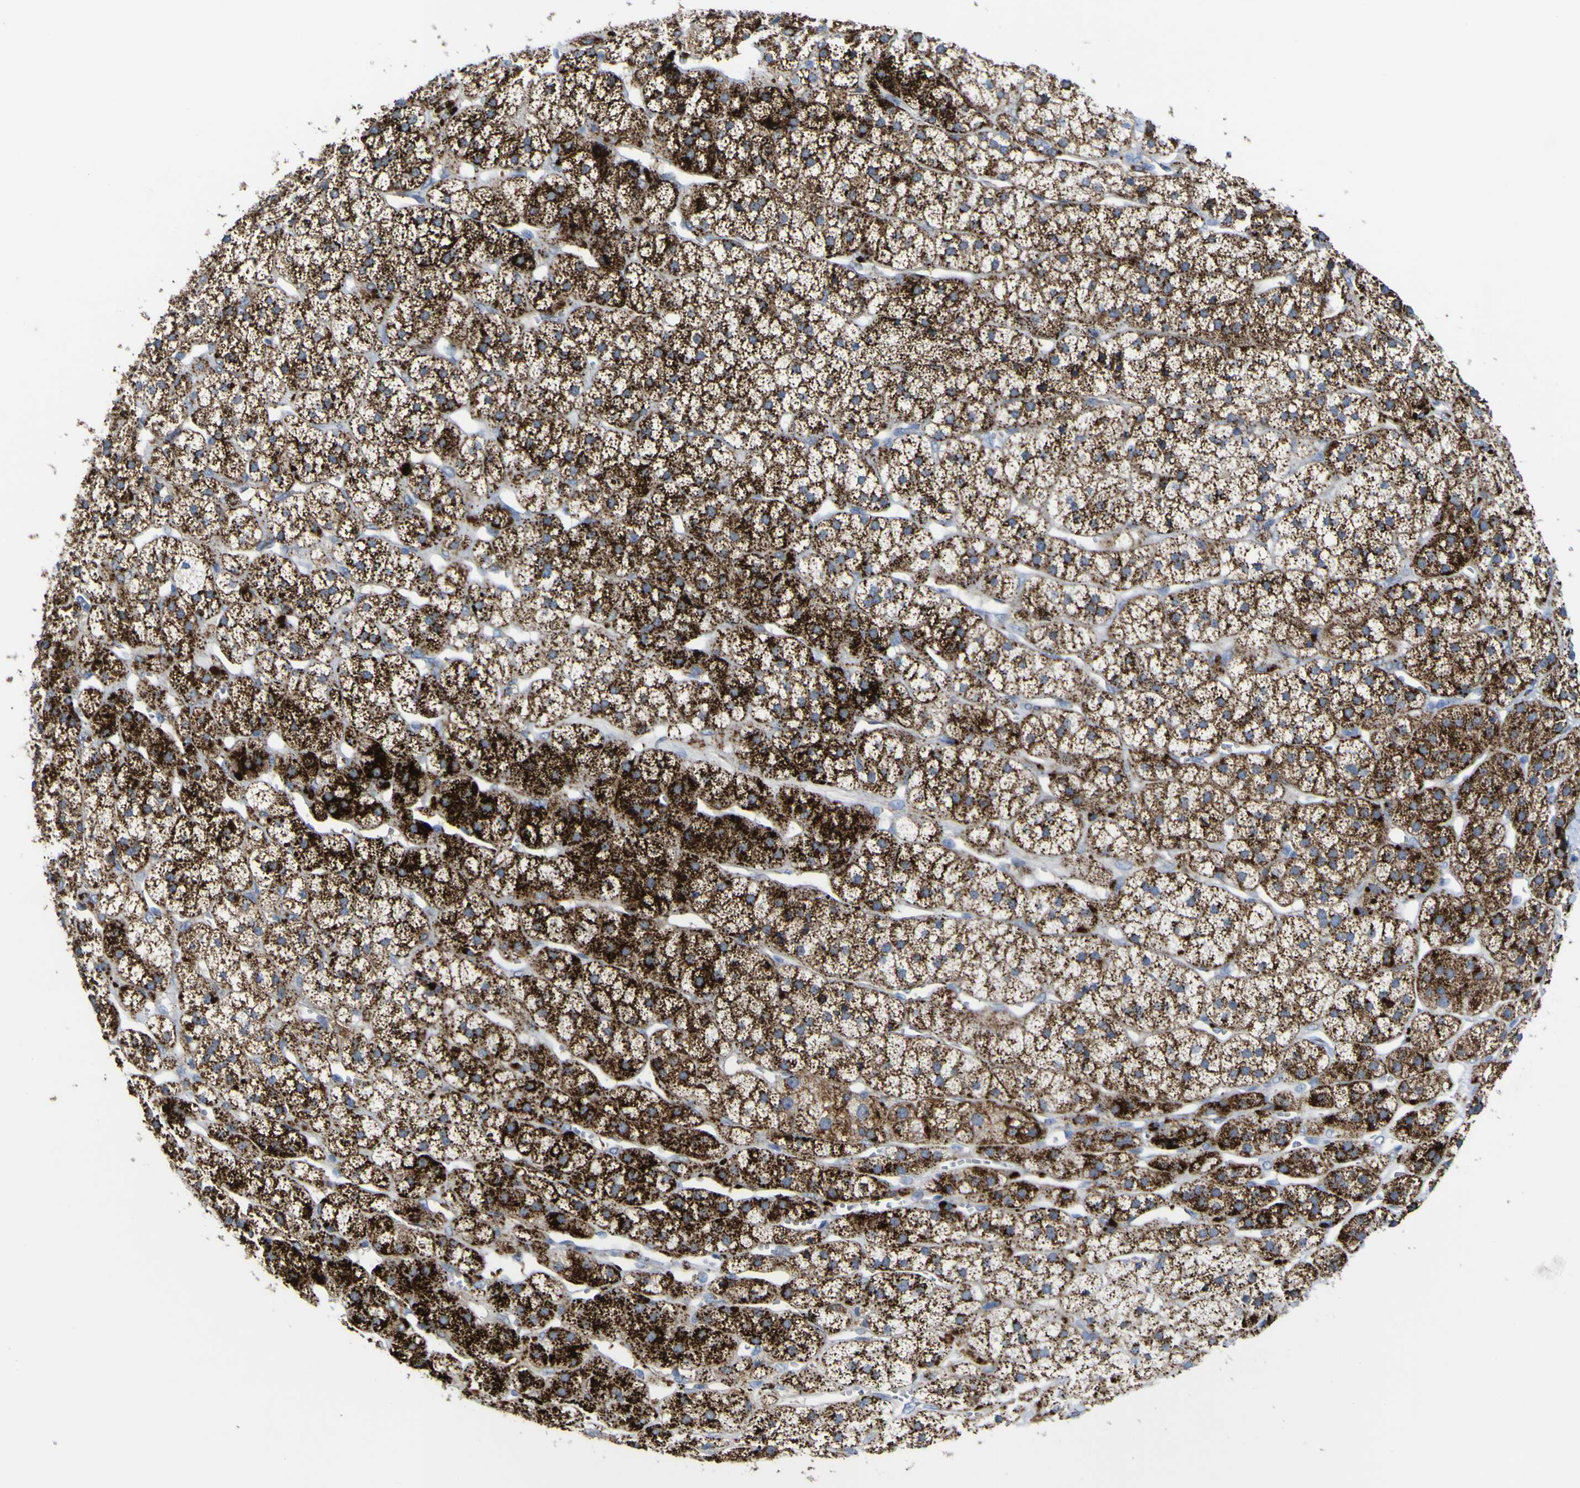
{"staining": {"intensity": "strong", "quantity": ">75%", "location": "cytoplasmic/membranous"}, "tissue": "adrenal gland", "cell_type": "Glandular cells", "image_type": "normal", "snomed": [{"axis": "morphology", "description": "Normal tissue, NOS"}, {"axis": "topography", "description": "Adrenal gland"}], "caption": "Adrenal gland stained with immunohistochemistry demonstrates strong cytoplasmic/membranous staining in about >75% of glandular cells. (DAB (3,3'-diaminobenzidine) = brown stain, brightfield microscopy at high magnification).", "gene": "PTPRF", "patient": {"sex": "male", "age": 56}}